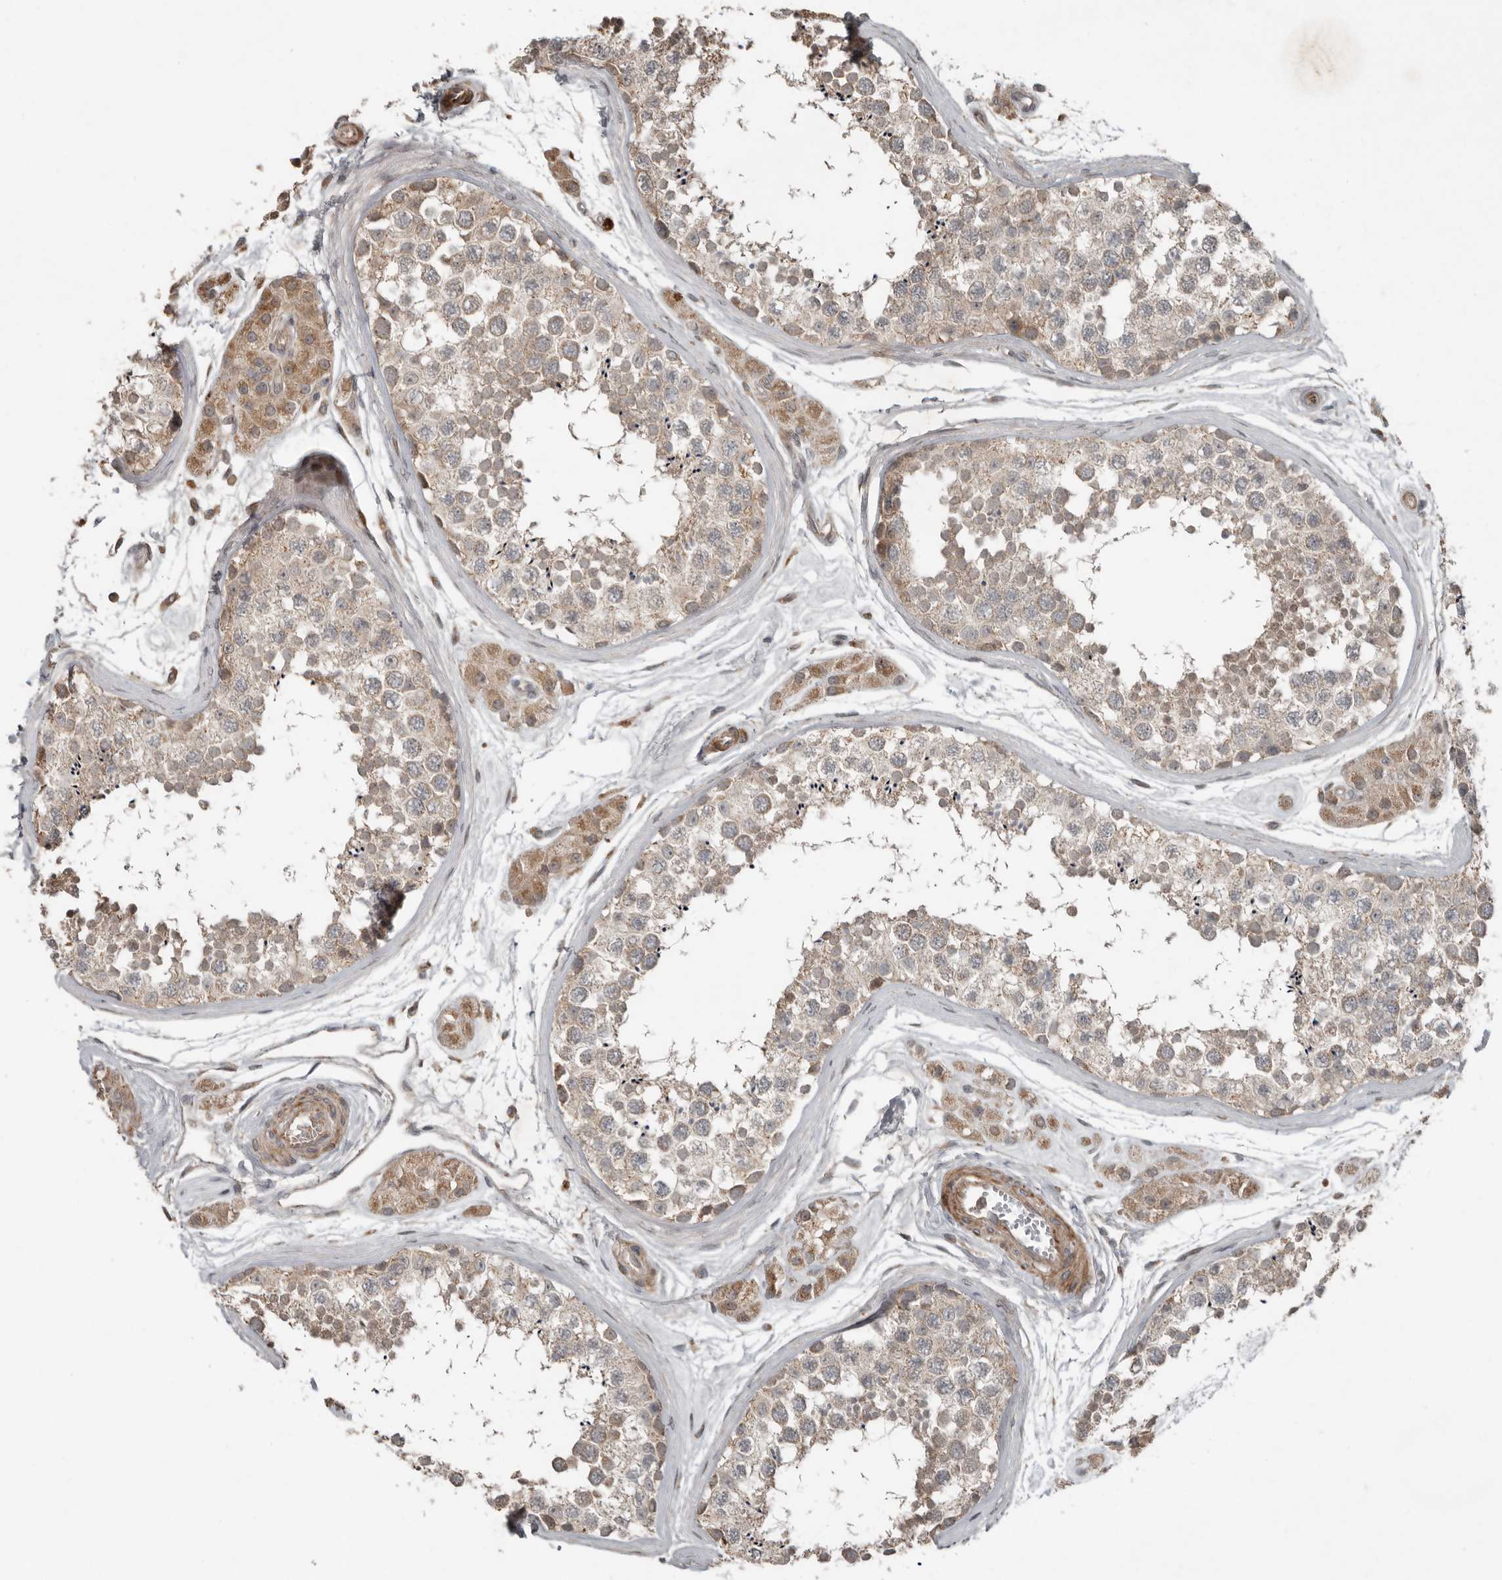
{"staining": {"intensity": "weak", "quantity": ">75%", "location": "cytoplasmic/membranous"}, "tissue": "testis", "cell_type": "Cells in seminiferous ducts", "image_type": "normal", "snomed": [{"axis": "morphology", "description": "Normal tissue, NOS"}, {"axis": "topography", "description": "Testis"}], "caption": "Weak cytoplasmic/membranous staining for a protein is seen in approximately >75% of cells in seminiferous ducts of normal testis using immunohistochemistry.", "gene": "SLC6A7", "patient": {"sex": "male", "age": 56}}